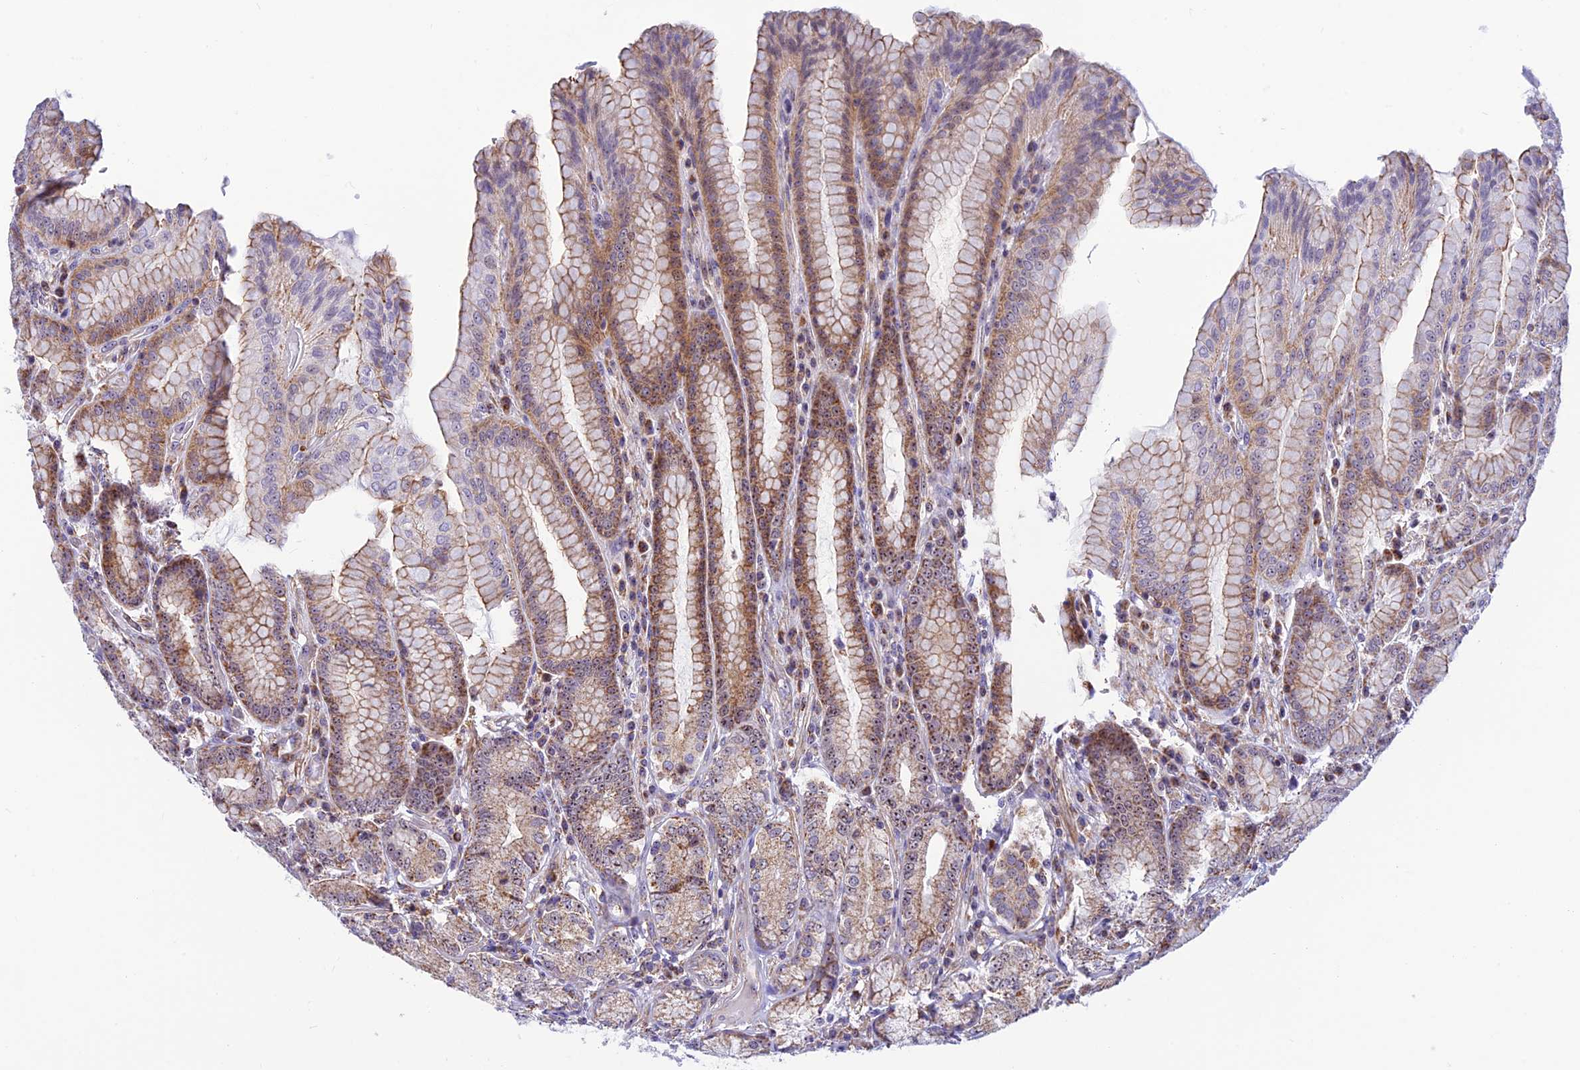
{"staining": {"intensity": "moderate", "quantity": ">75%", "location": "cytoplasmic/membranous,nuclear"}, "tissue": "stomach", "cell_type": "Glandular cells", "image_type": "normal", "snomed": [{"axis": "morphology", "description": "Normal tissue, NOS"}, {"axis": "topography", "description": "Stomach, upper"}, {"axis": "topography", "description": "Stomach, lower"}], "caption": "Immunohistochemical staining of normal human stomach displays medium levels of moderate cytoplasmic/membranous,nuclear positivity in approximately >75% of glandular cells. (IHC, brightfield microscopy, high magnification).", "gene": "POLR1G", "patient": {"sex": "female", "age": 76}}